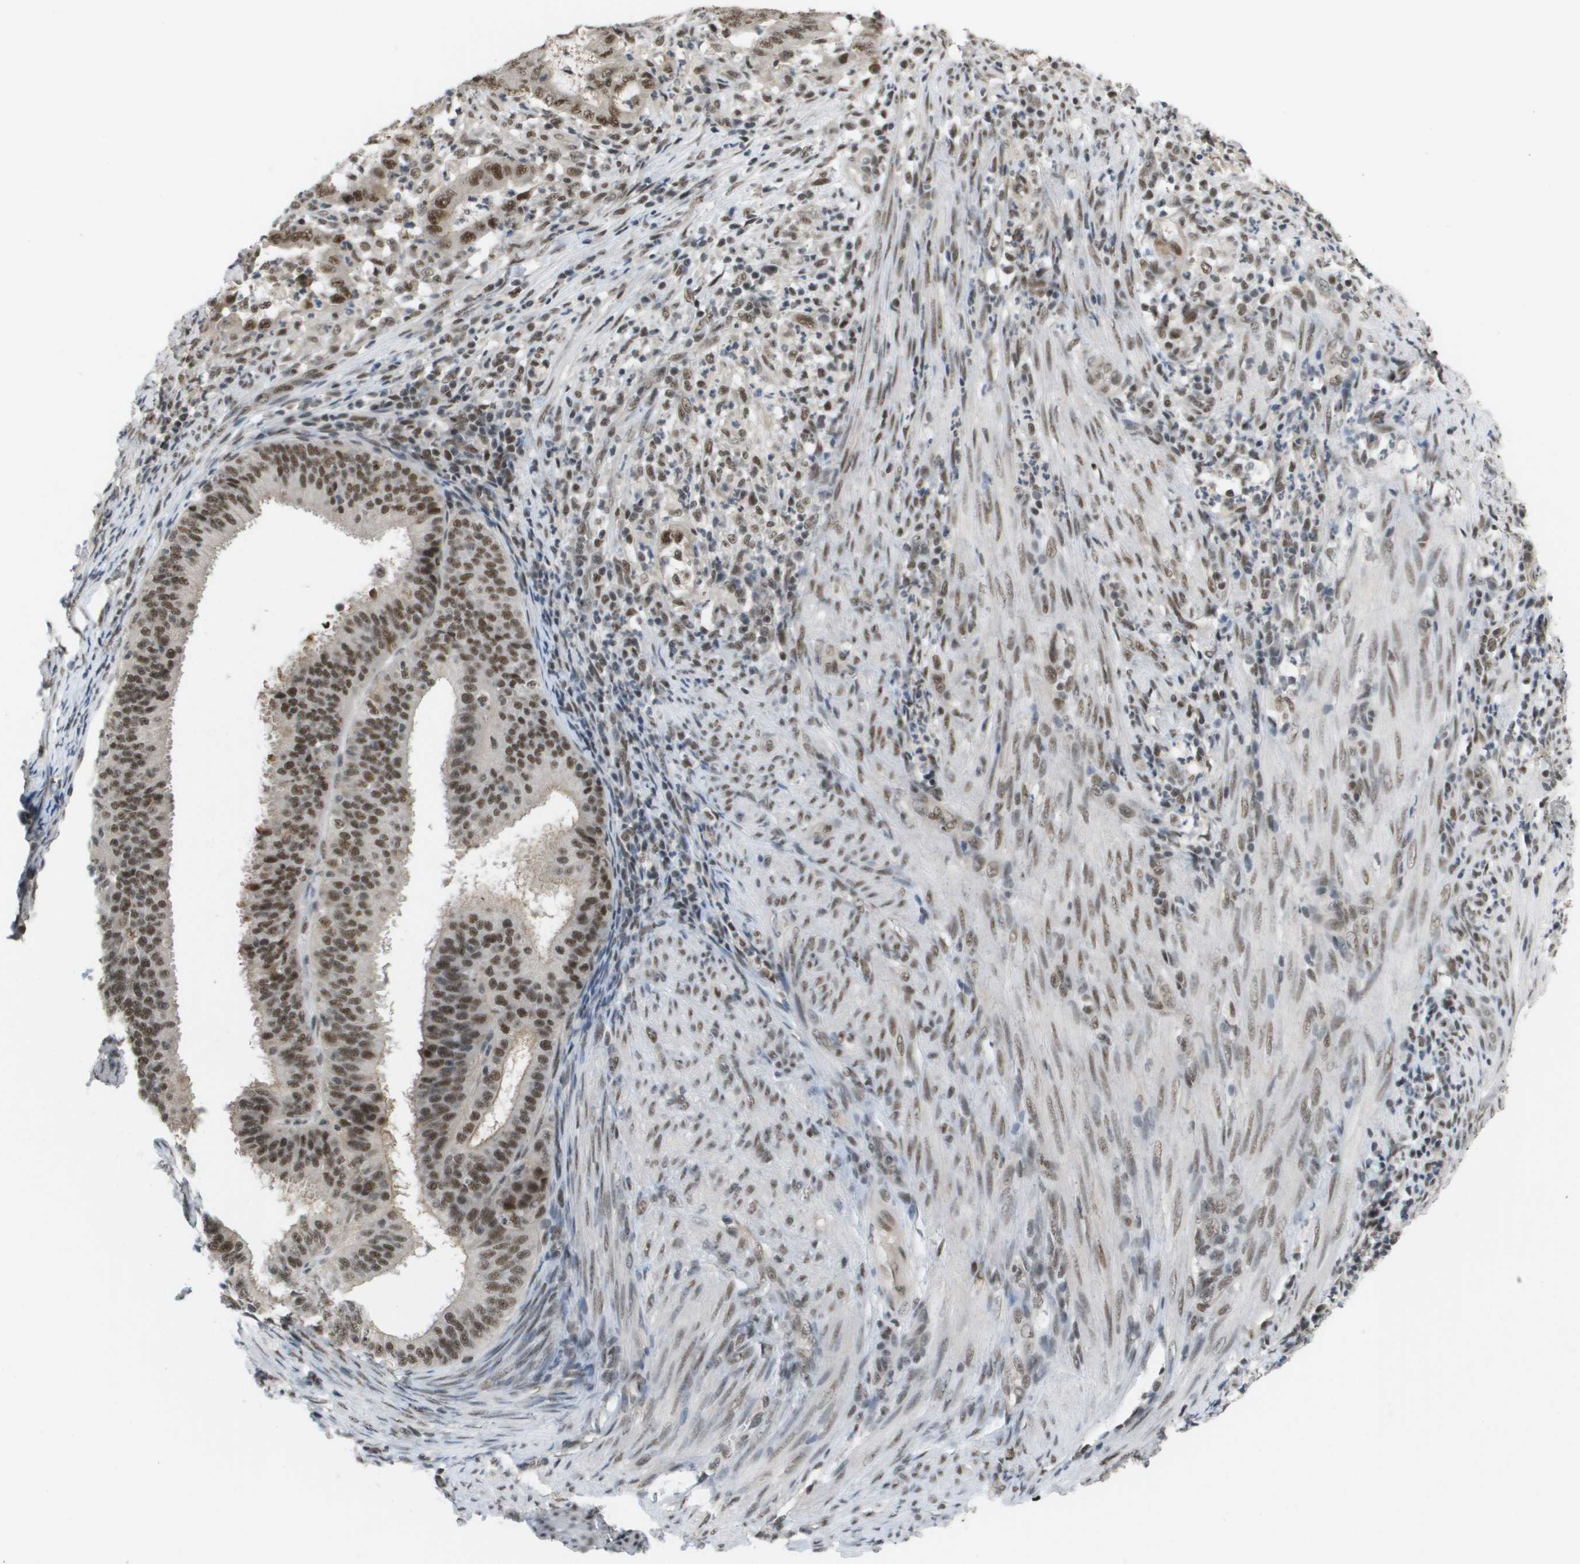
{"staining": {"intensity": "moderate", "quantity": ">75%", "location": "nuclear"}, "tissue": "endometrial cancer", "cell_type": "Tumor cells", "image_type": "cancer", "snomed": [{"axis": "morphology", "description": "Adenocarcinoma, NOS"}, {"axis": "topography", "description": "Endometrium"}], "caption": "Immunohistochemistry micrograph of human endometrial adenocarcinoma stained for a protein (brown), which demonstrates medium levels of moderate nuclear staining in about >75% of tumor cells.", "gene": "ISY1", "patient": {"sex": "female", "age": 70}}